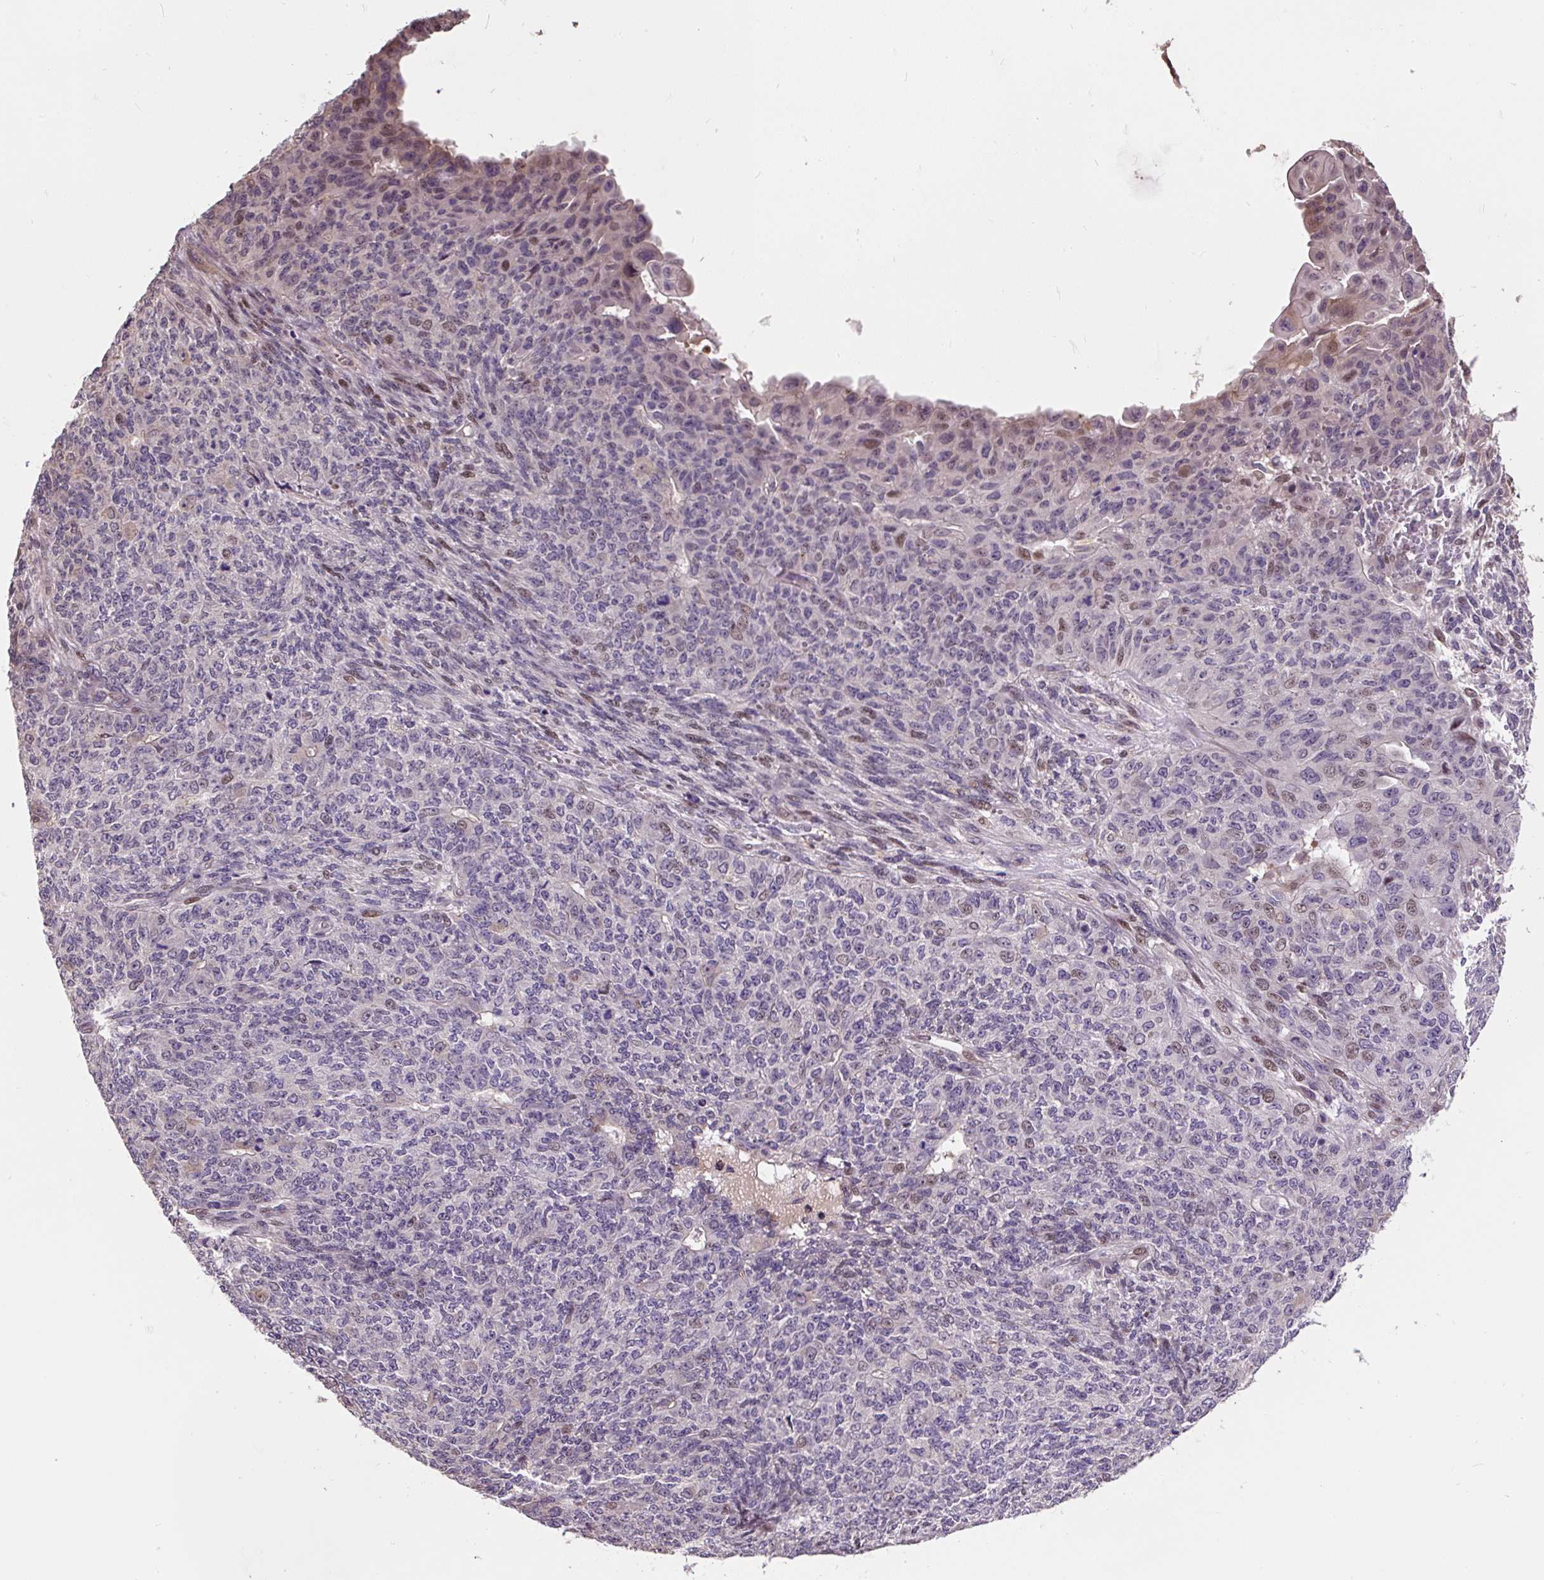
{"staining": {"intensity": "weak", "quantity": "<25%", "location": "nuclear"}, "tissue": "endometrial cancer", "cell_type": "Tumor cells", "image_type": "cancer", "snomed": [{"axis": "morphology", "description": "Adenocarcinoma, NOS"}, {"axis": "topography", "description": "Endometrium"}], "caption": "The micrograph reveals no significant expression in tumor cells of endometrial cancer (adenocarcinoma).", "gene": "PUS7L", "patient": {"sex": "female", "age": 32}}